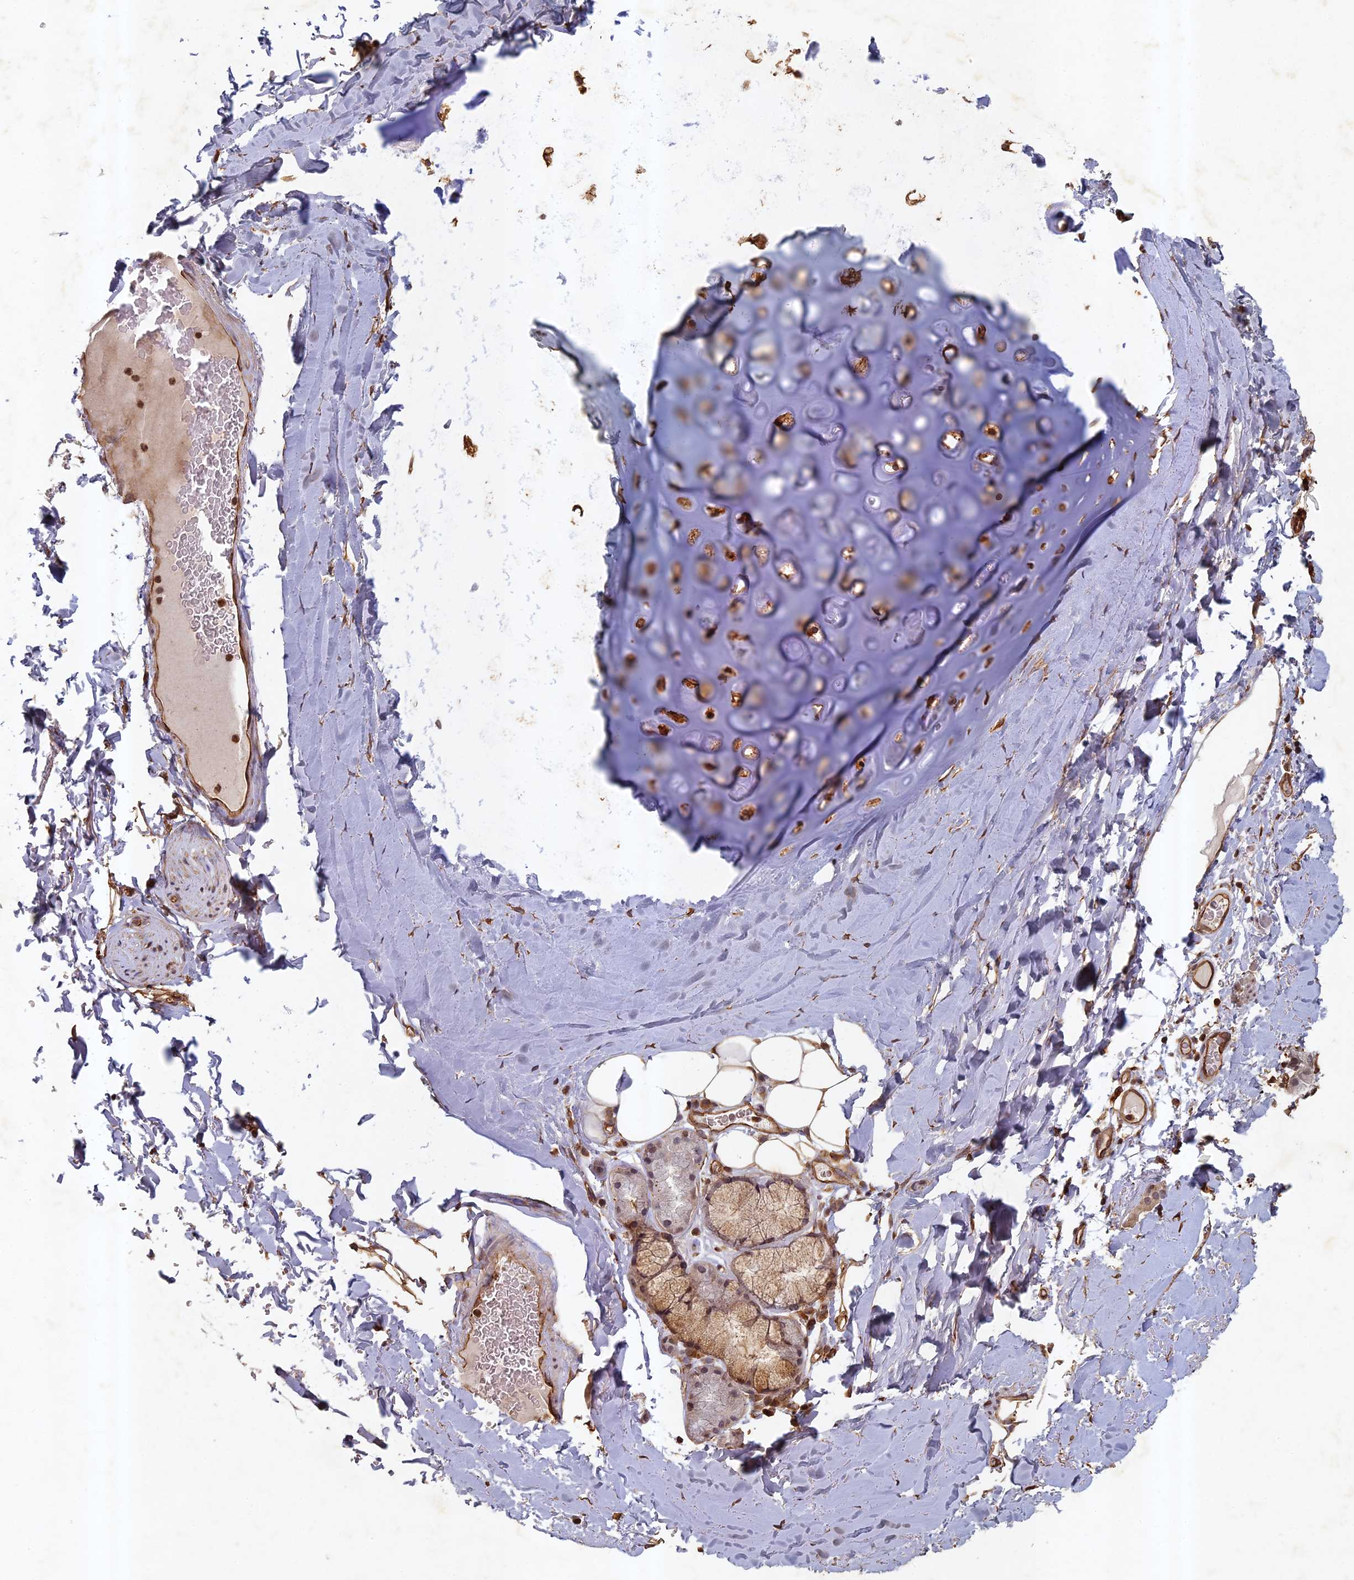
{"staining": {"intensity": "moderate", "quantity": ">75%", "location": "cytoplasmic/membranous"}, "tissue": "adipose tissue", "cell_type": "Adipocytes", "image_type": "normal", "snomed": [{"axis": "morphology", "description": "Normal tissue, NOS"}, {"axis": "topography", "description": "Lymph node"}, {"axis": "topography", "description": "Bronchus"}], "caption": "Adipocytes reveal moderate cytoplasmic/membranous positivity in about >75% of cells in unremarkable adipose tissue.", "gene": "ABCB10", "patient": {"sex": "male", "age": 63}}